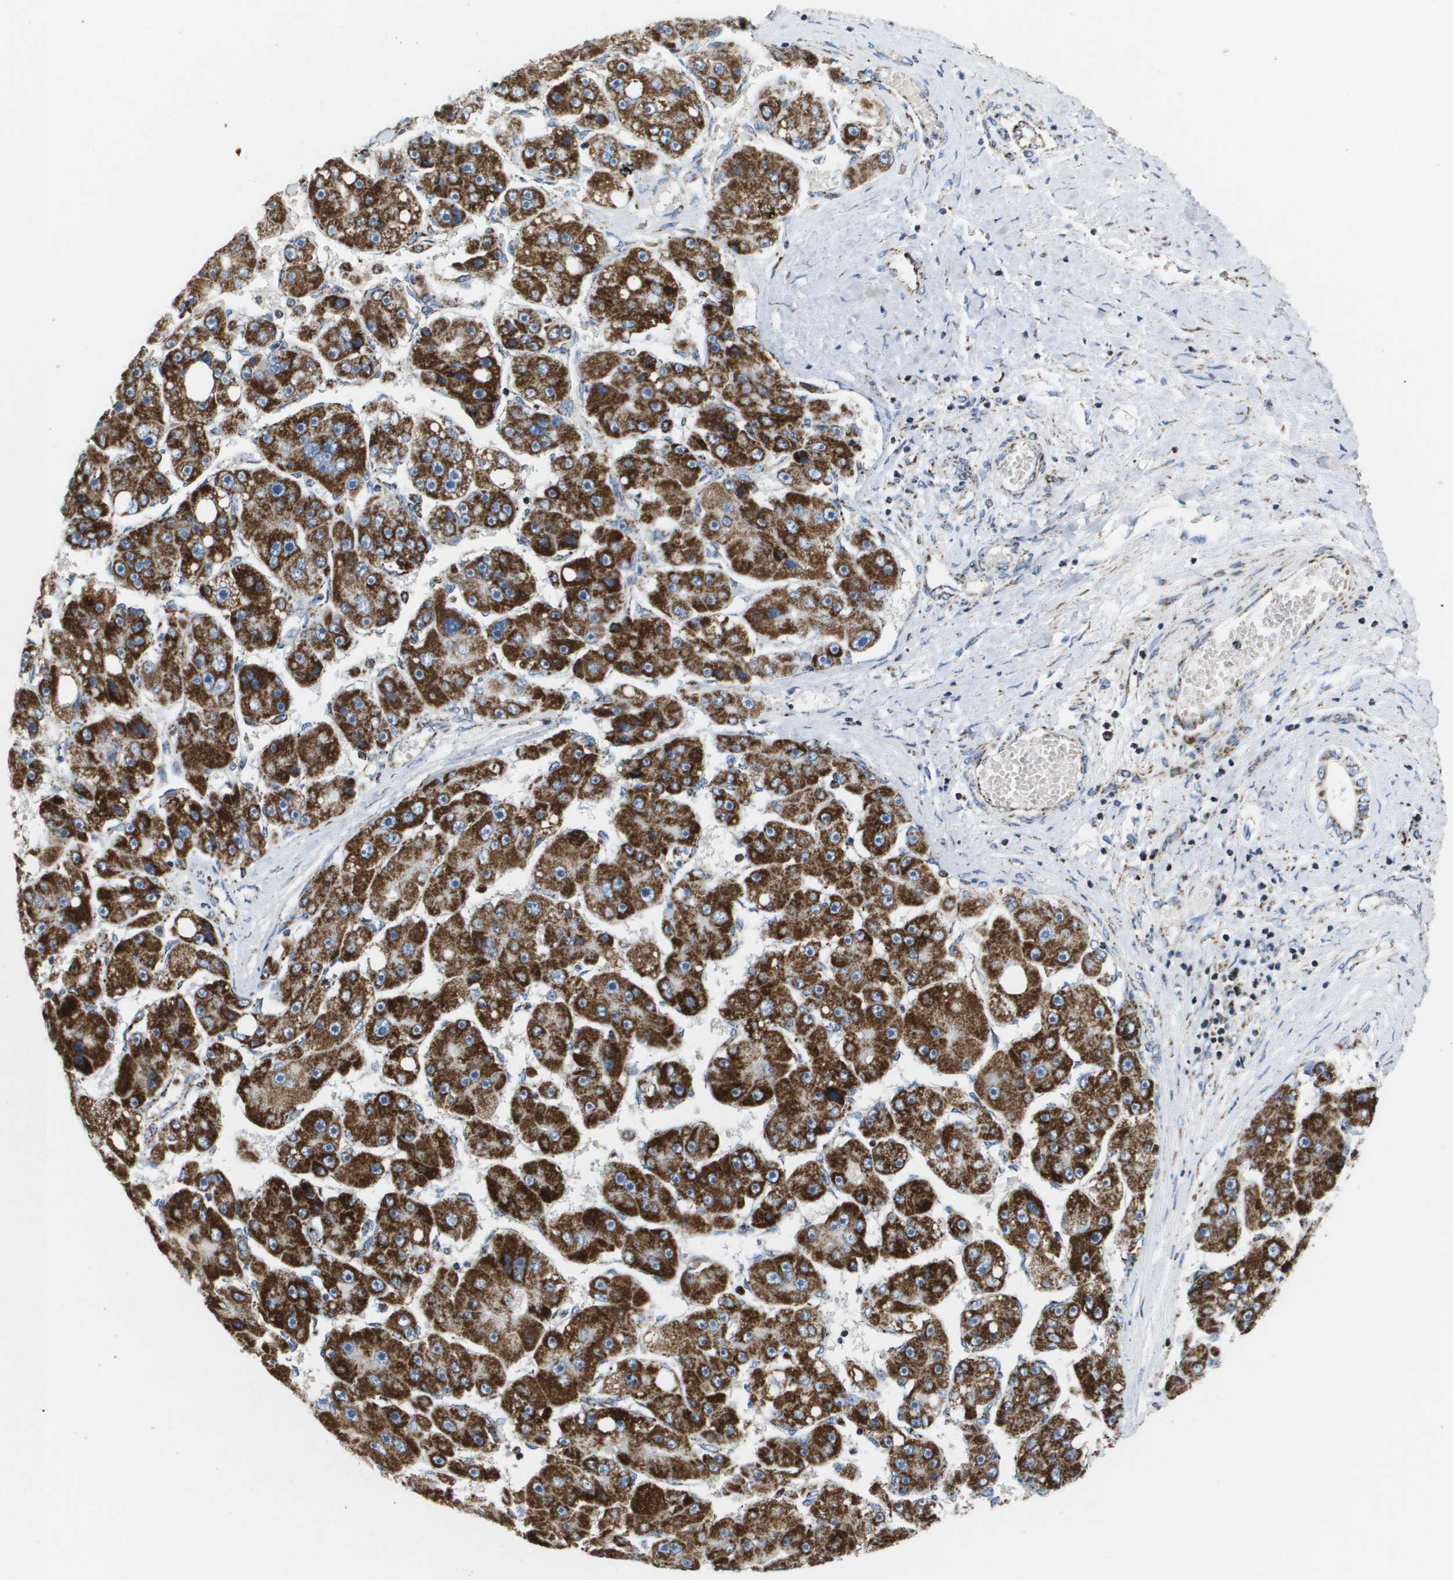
{"staining": {"intensity": "strong", "quantity": ">75%", "location": "cytoplasmic/membranous"}, "tissue": "liver cancer", "cell_type": "Tumor cells", "image_type": "cancer", "snomed": [{"axis": "morphology", "description": "Carcinoma, Hepatocellular, NOS"}, {"axis": "topography", "description": "Liver"}], "caption": "Liver cancer (hepatocellular carcinoma) tissue exhibits strong cytoplasmic/membranous positivity in about >75% of tumor cells The staining was performed using DAB (3,3'-diaminobenzidine), with brown indicating positive protein expression. Nuclei are stained blue with hematoxylin.", "gene": "ATP5F1B", "patient": {"sex": "female", "age": 61}}